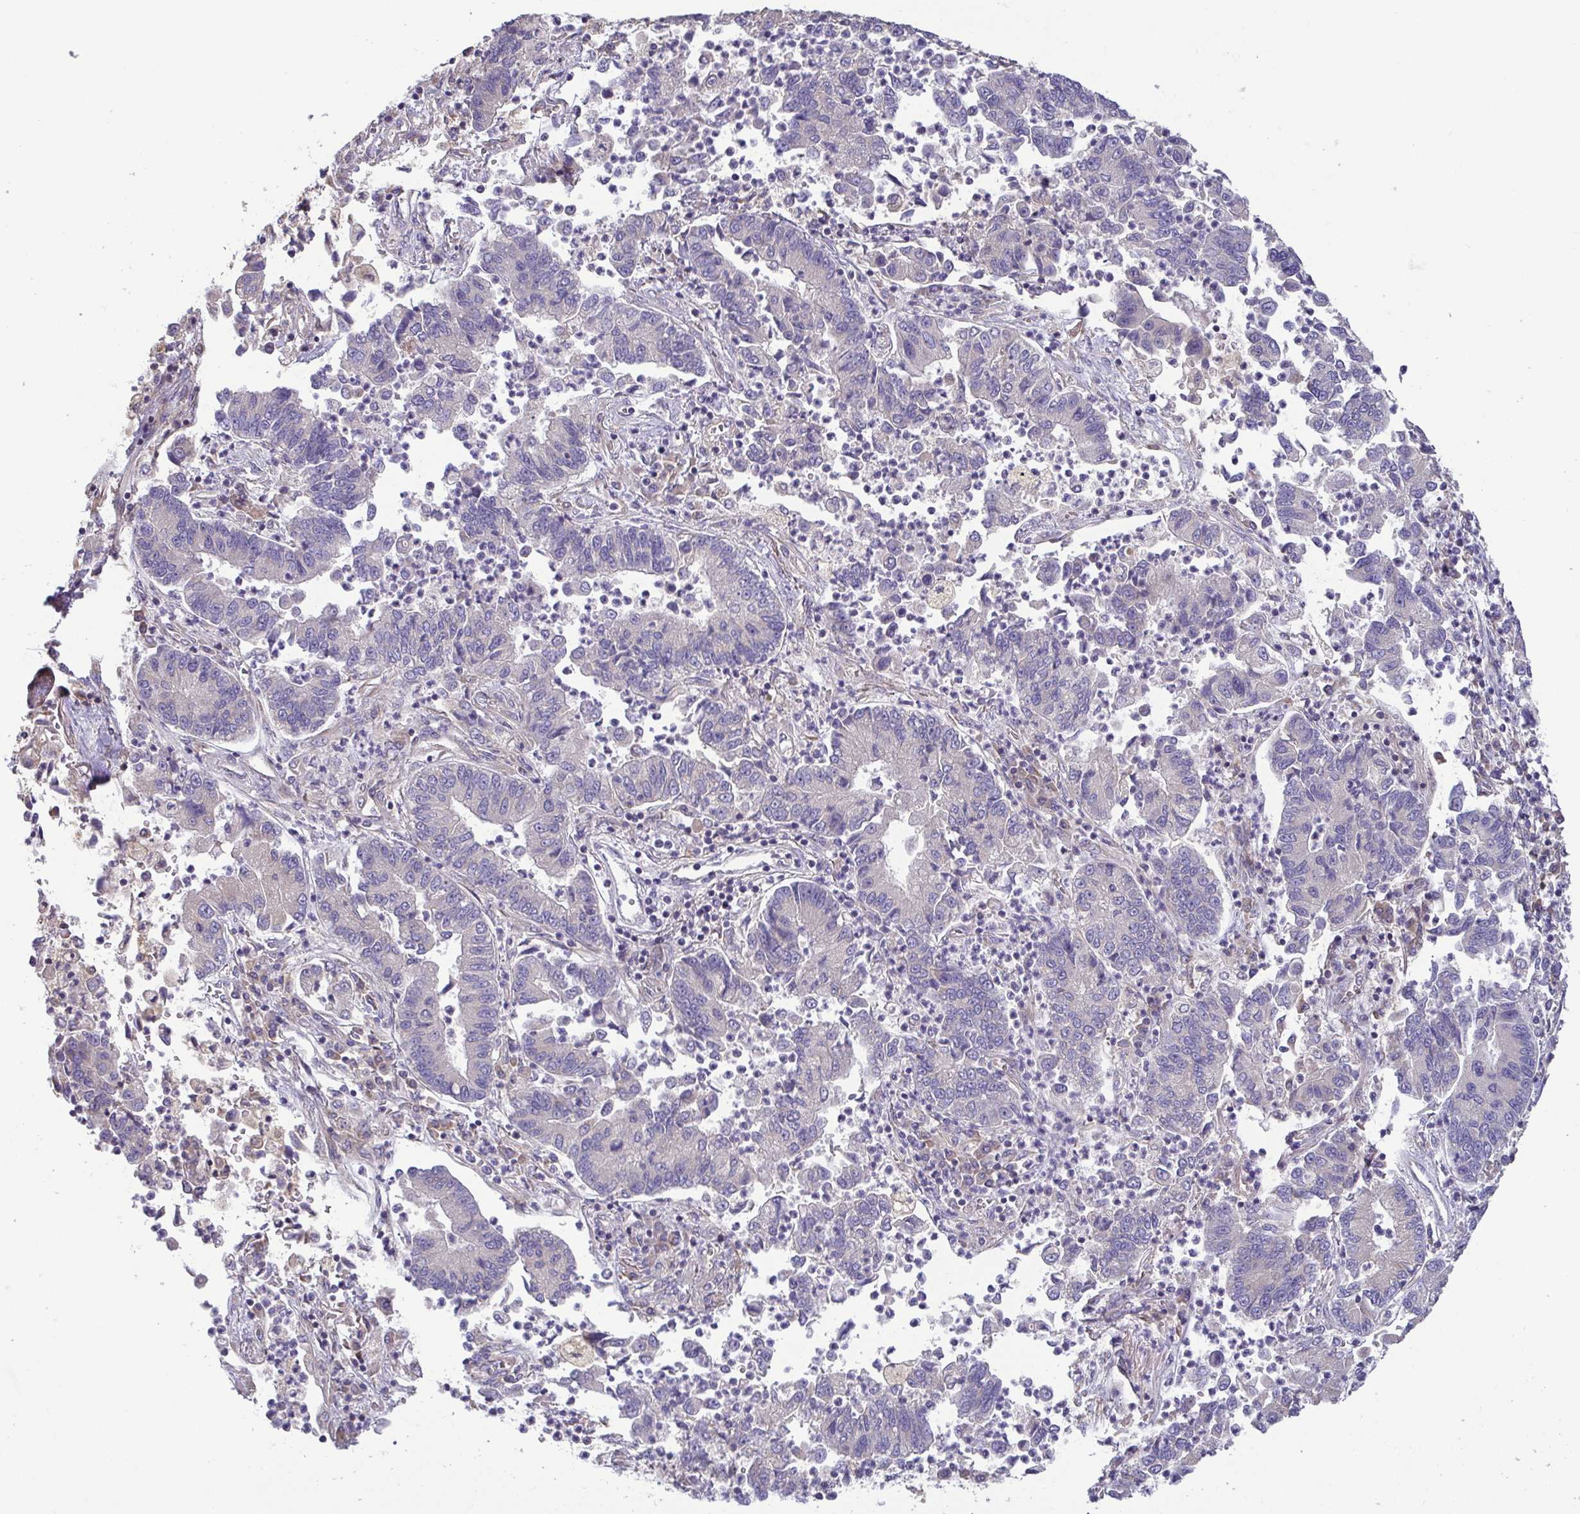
{"staining": {"intensity": "negative", "quantity": "none", "location": "none"}, "tissue": "lung cancer", "cell_type": "Tumor cells", "image_type": "cancer", "snomed": [{"axis": "morphology", "description": "Adenocarcinoma, NOS"}, {"axis": "topography", "description": "Lung"}], "caption": "Immunohistochemistry micrograph of human lung cancer (adenocarcinoma) stained for a protein (brown), which shows no staining in tumor cells. (Stains: DAB (3,3'-diaminobenzidine) immunohistochemistry (IHC) with hematoxylin counter stain, Microscopy: brightfield microscopy at high magnification).", "gene": "LMF2", "patient": {"sex": "female", "age": 57}}